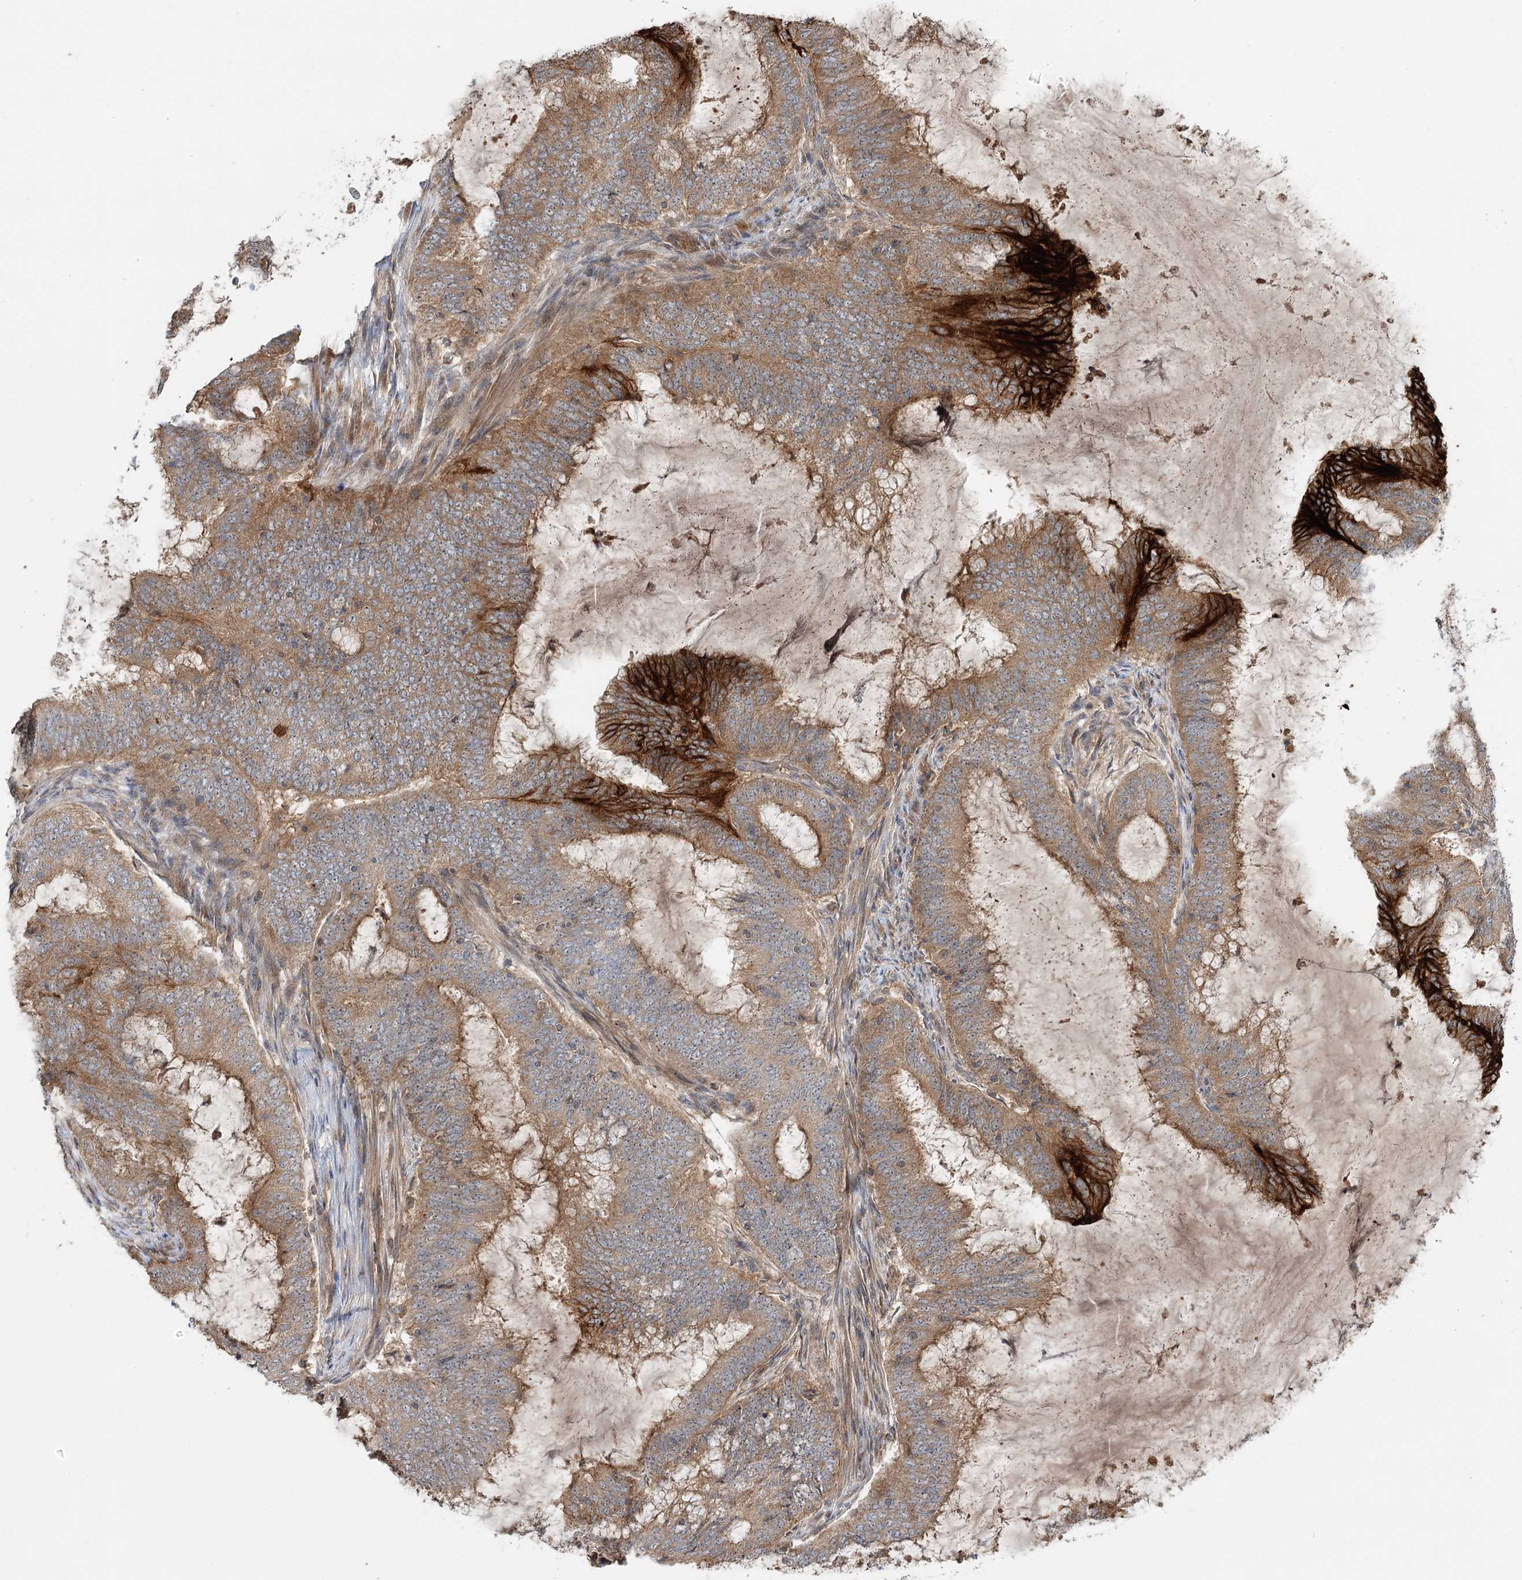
{"staining": {"intensity": "strong", "quantity": "25%-75%", "location": "cytoplasmic/membranous"}, "tissue": "endometrial cancer", "cell_type": "Tumor cells", "image_type": "cancer", "snomed": [{"axis": "morphology", "description": "Adenocarcinoma, NOS"}, {"axis": "topography", "description": "Endometrium"}], "caption": "Protein staining exhibits strong cytoplasmic/membranous expression in approximately 25%-75% of tumor cells in adenocarcinoma (endometrial).", "gene": "RAPGEF6", "patient": {"sex": "female", "age": 51}}